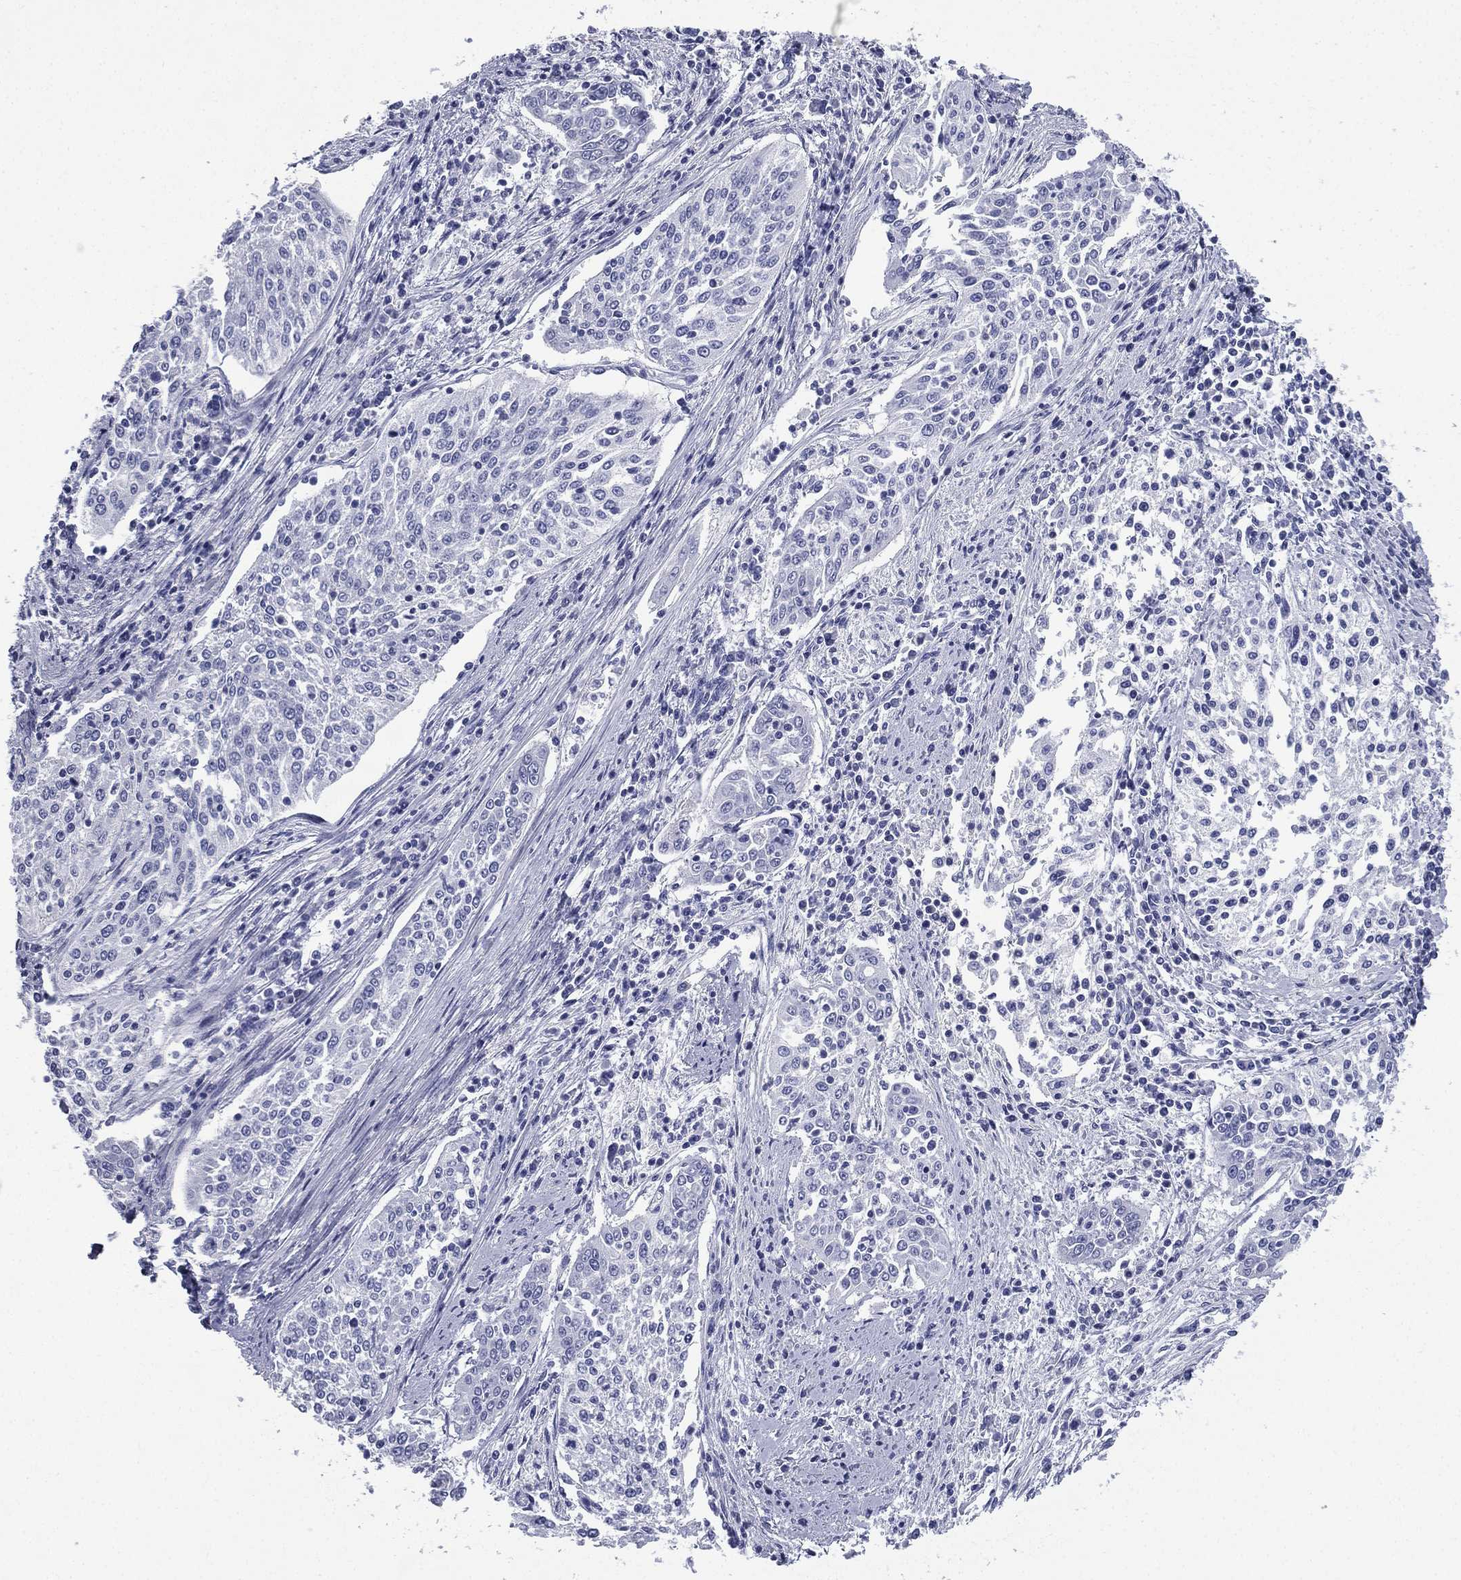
{"staining": {"intensity": "negative", "quantity": "none", "location": "none"}, "tissue": "cervical cancer", "cell_type": "Tumor cells", "image_type": "cancer", "snomed": [{"axis": "morphology", "description": "Squamous cell carcinoma, NOS"}, {"axis": "topography", "description": "Cervix"}], "caption": "Immunohistochemistry photomicrograph of squamous cell carcinoma (cervical) stained for a protein (brown), which displays no expression in tumor cells.", "gene": "FCER2", "patient": {"sex": "female", "age": 41}}